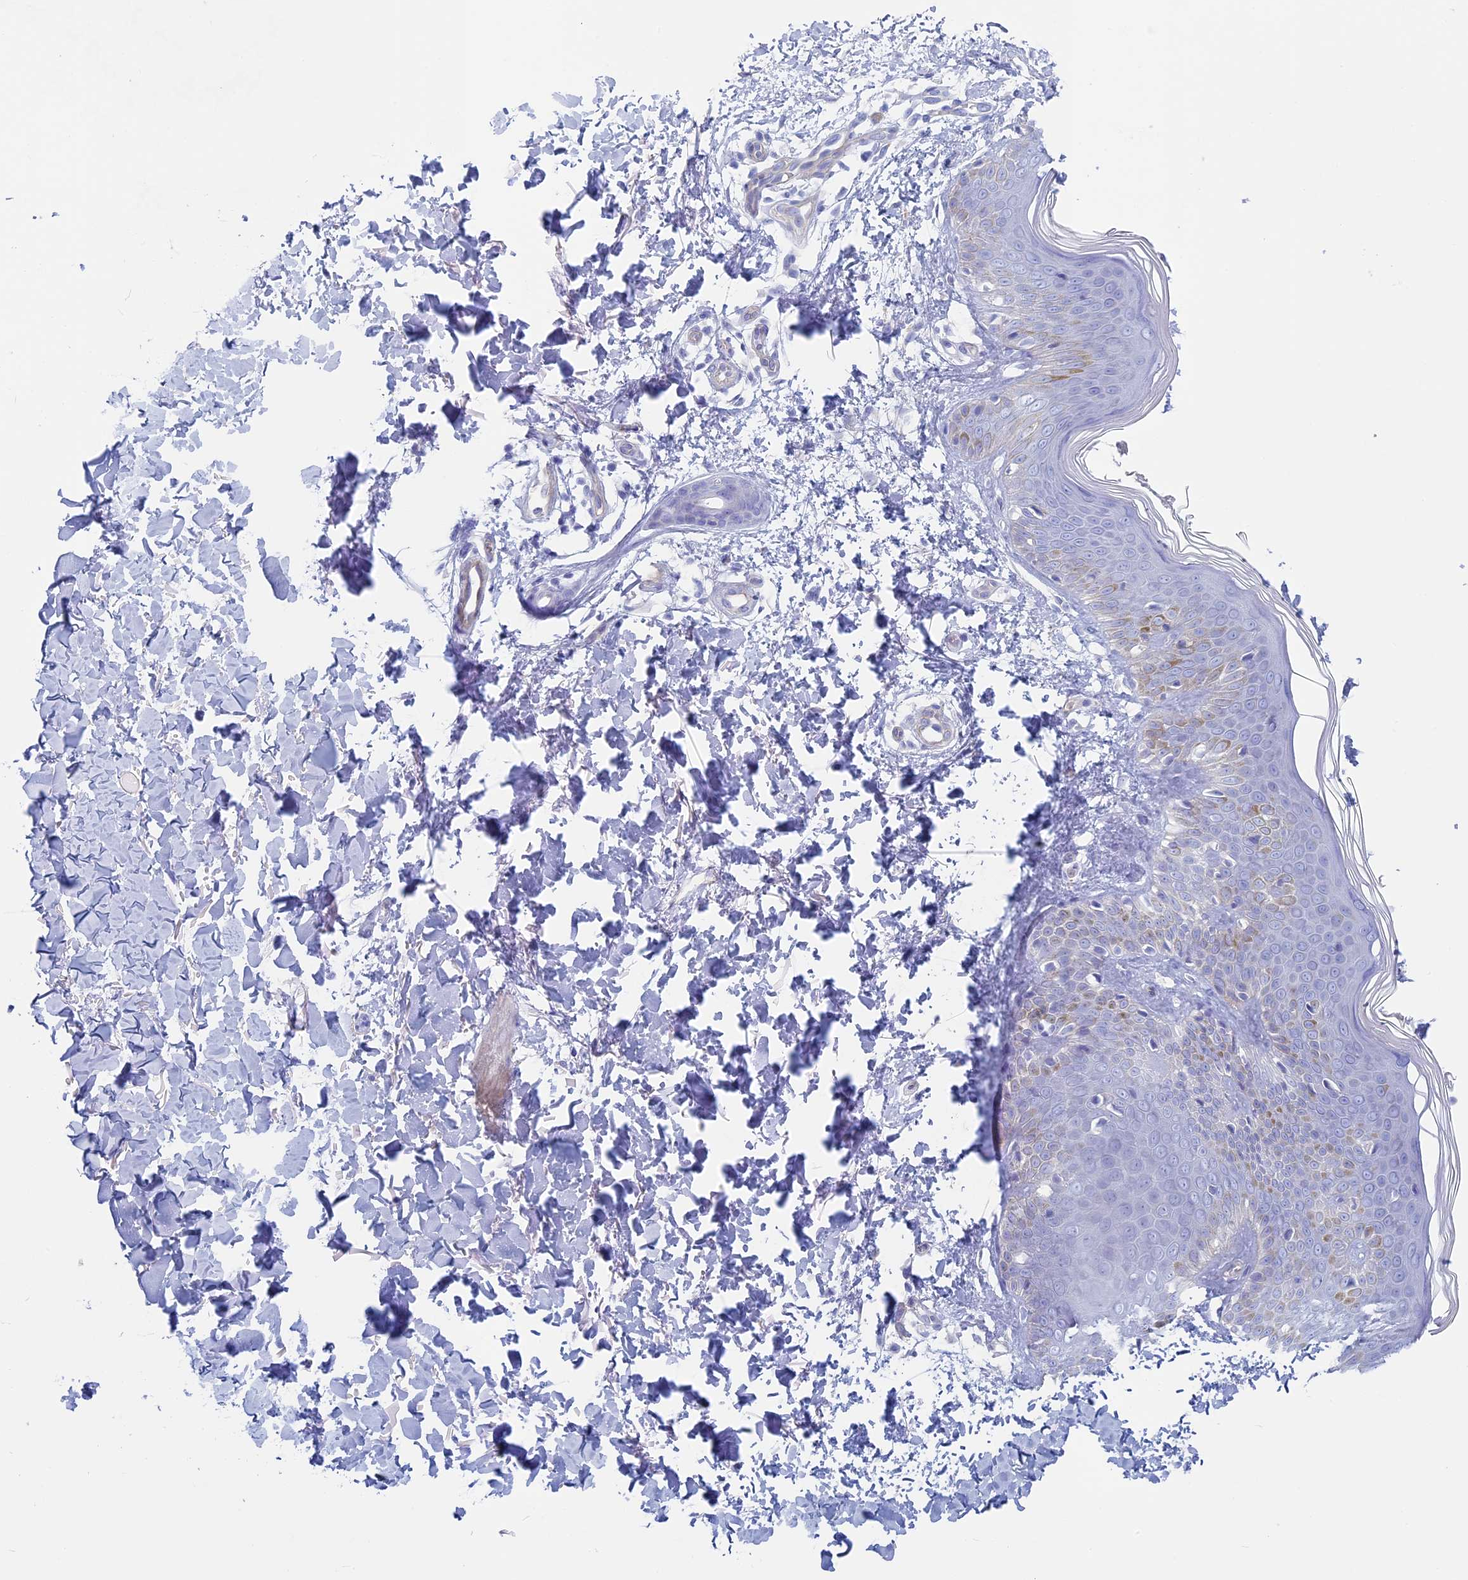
{"staining": {"intensity": "negative", "quantity": "none", "location": "none"}, "tissue": "skin", "cell_type": "Fibroblasts", "image_type": "normal", "snomed": [{"axis": "morphology", "description": "Normal tissue, NOS"}, {"axis": "topography", "description": "Skin"}], "caption": "There is no significant staining in fibroblasts of skin. (DAB immunohistochemistry visualized using brightfield microscopy, high magnification).", "gene": "MAGEB6", "patient": {"sex": "male", "age": 37}}